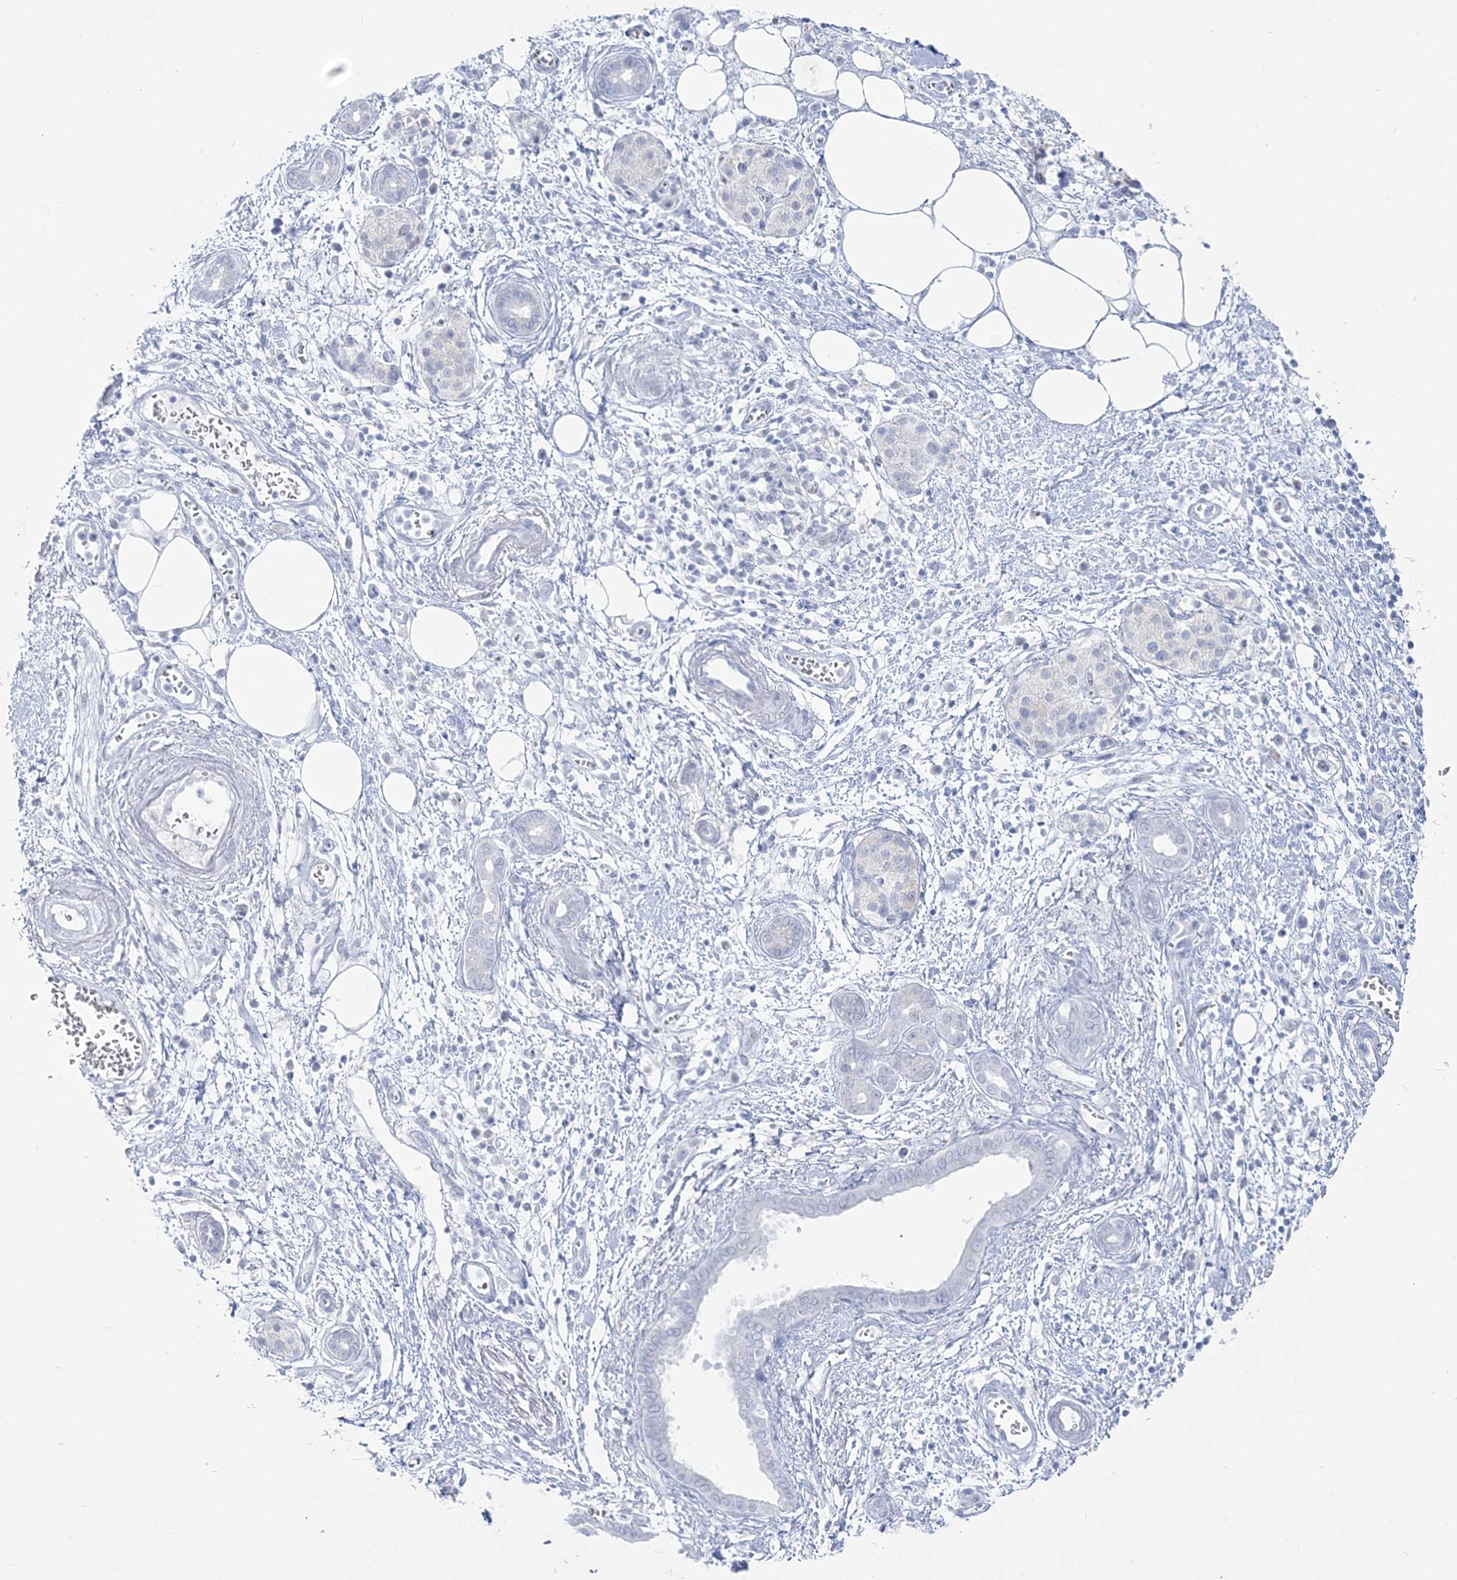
{"staining": {"intensity": "negative", "quantity": "none", "location": "none"}, "tissue": "pancreatic cancer", "cell_type": "Tumor cells", "image_type": "cancer", "snomed": [{"axis": "morphology", "description": "Adenocarcinoma, NOS"}, {"axis": "topography", "description": "Pancreas"}], "caption": "A micrograph of human pancreatic cancer (adenocarcinoma) is negative for staining in tumor cells.", "gene": "ZNF843", "patient": {"sex": "male", "age": 78}}